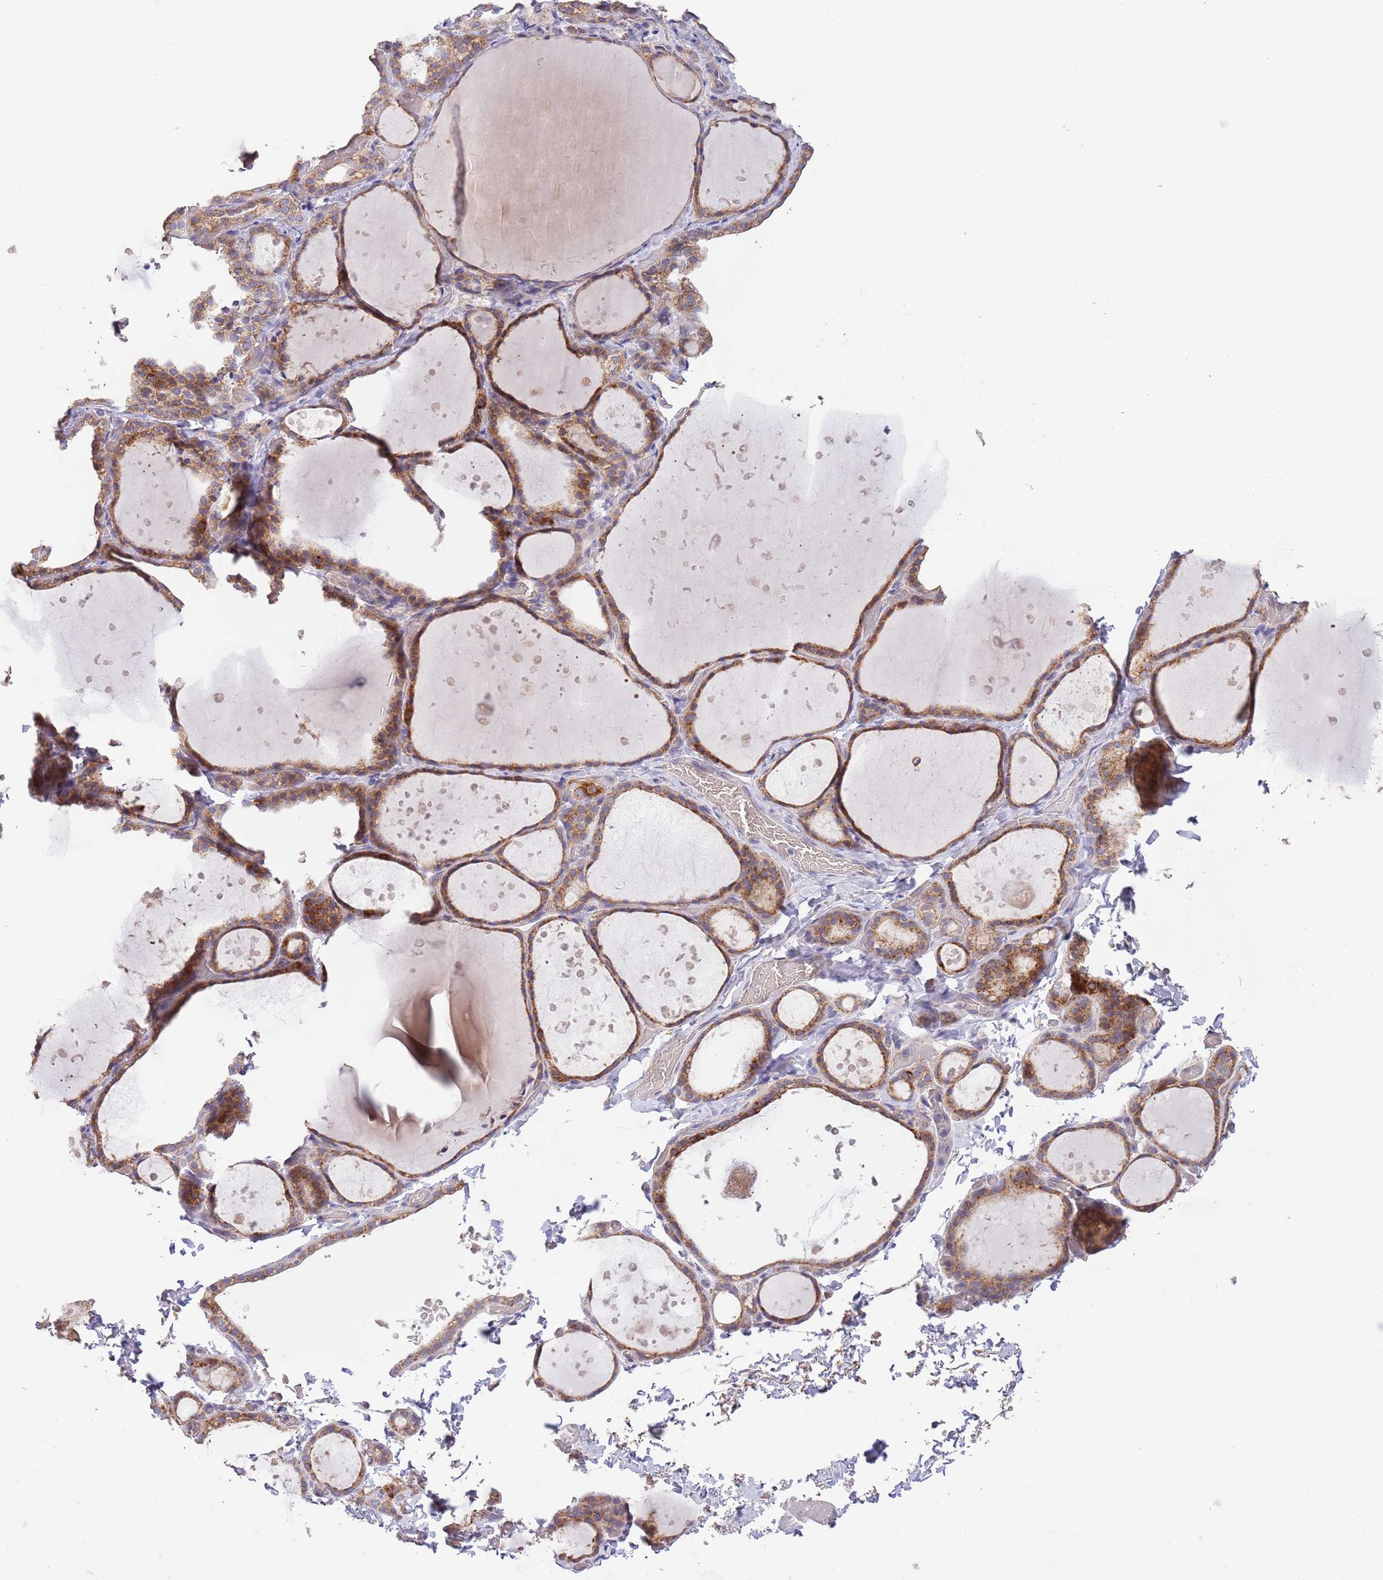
{"staining": {"intensity": "moderate", "quantity": ">75%", "location": "cytoplasmic/membranous"}, "tissue": "thyroid gland", "cell_type": "Glandular cells", "image_type": "normal", "snomed": [{"axis": "morphology", "description": "Normal tissue, NOS"}, {"axis": "topography", "description": "Thyroid gland"}], "caption": "Glandular cells display moderate cytoplasmic/membranous staining in about >75% of cells in normal thyroid gland.", "gene": "LIPJ", "patient": {"sex": "female", "age": 44}}